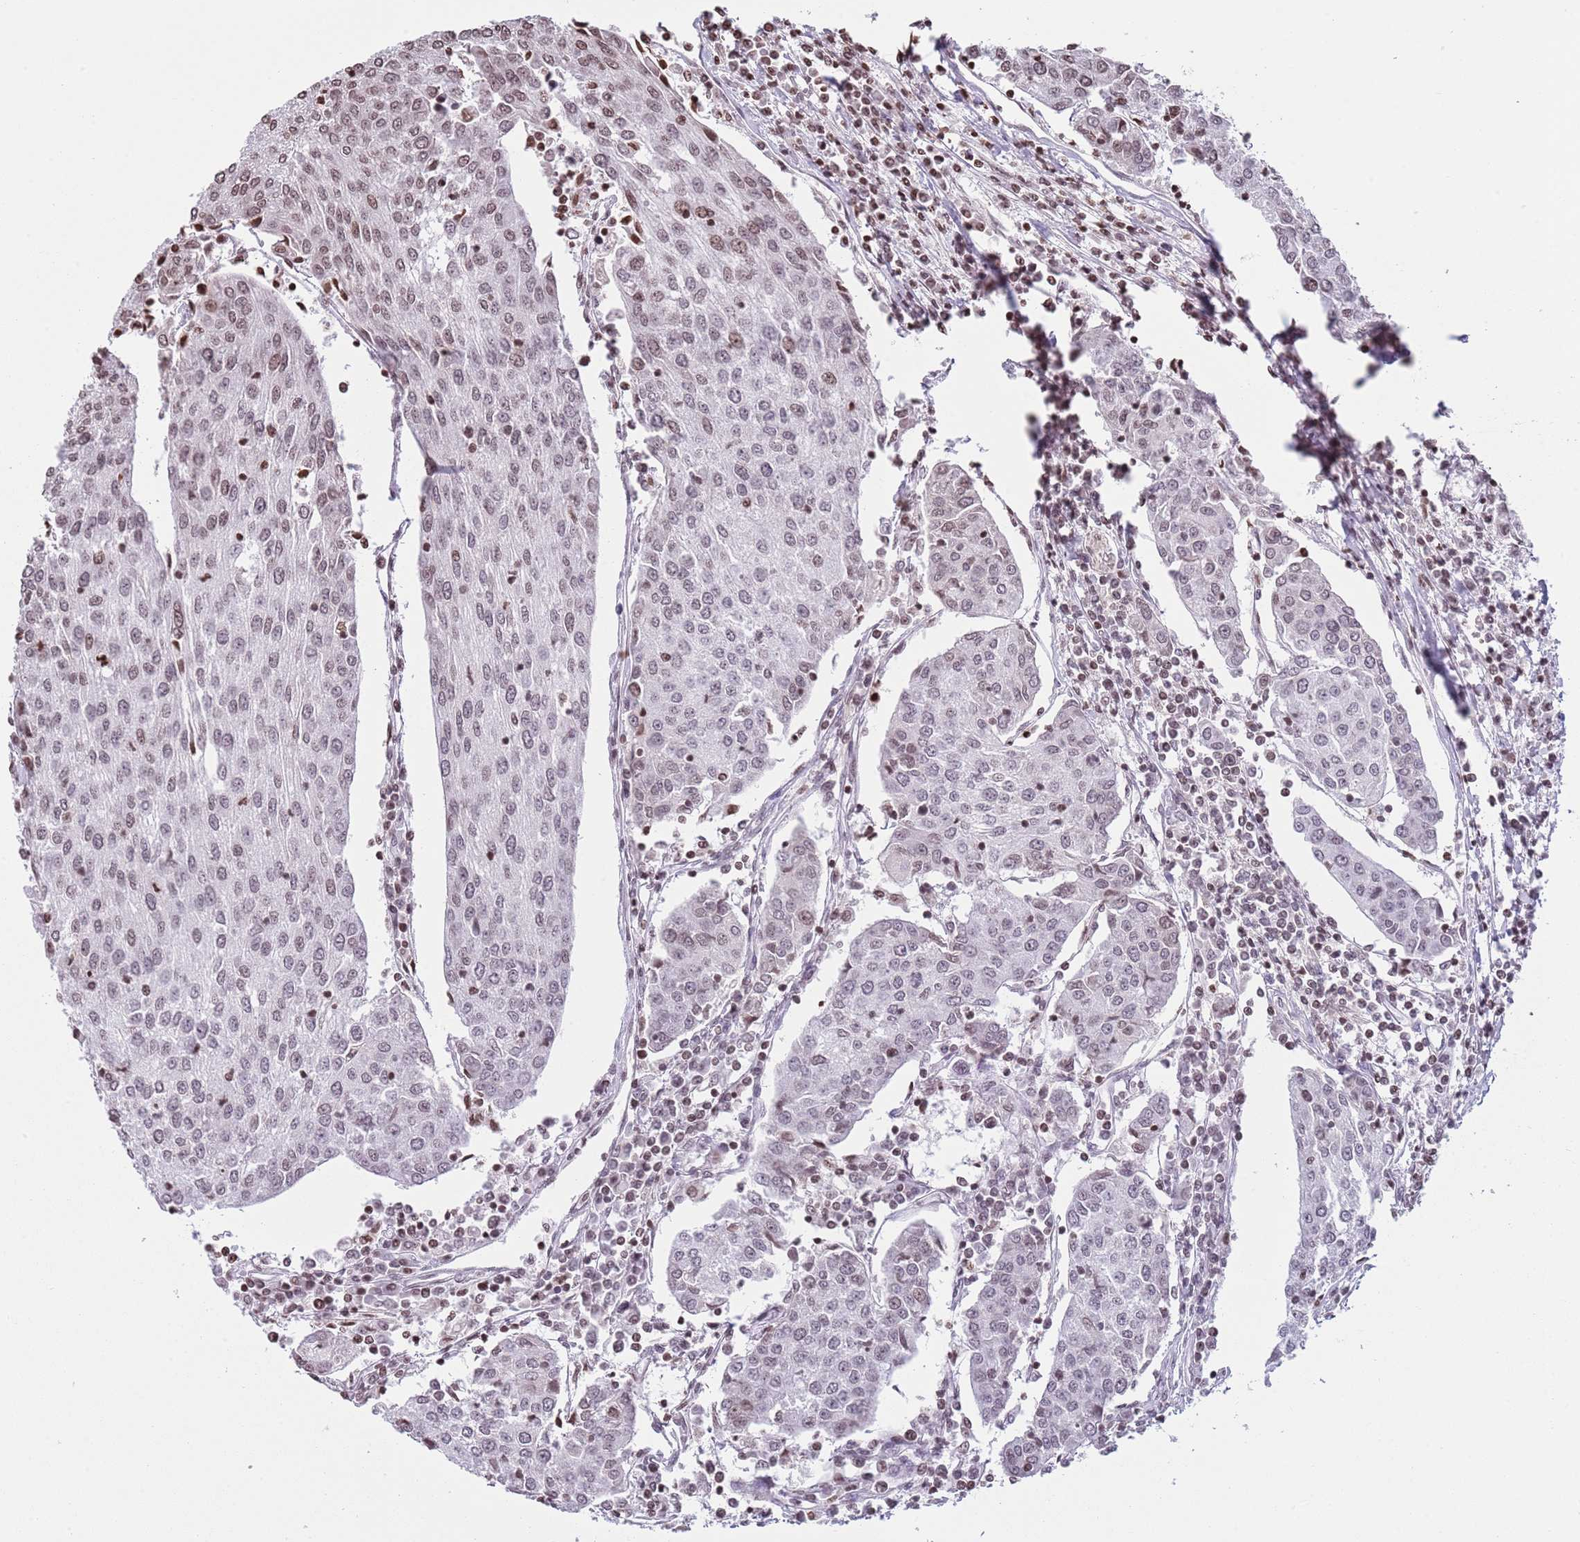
{"staining": {"intensity": "moderate", "quantity": "<25%", "location": "nuclear"}, "tissue": "urothelial cancer", "cell_type": "Tumor cells", "image_type": "cancer", "snomed": [{"axis": "morphology", "description": "Urothelial carcinoma, High grade"}, {"axis": "topography", "description": "Urinary bladder"}], "caption": "High-grade urothelial carcinoma stained with a brown dye exhibits moderate nuclear positive expression in about <25% of tumor cells.", "gene": "KPNA3", "patient": {"sex": "female", "age": 85}}